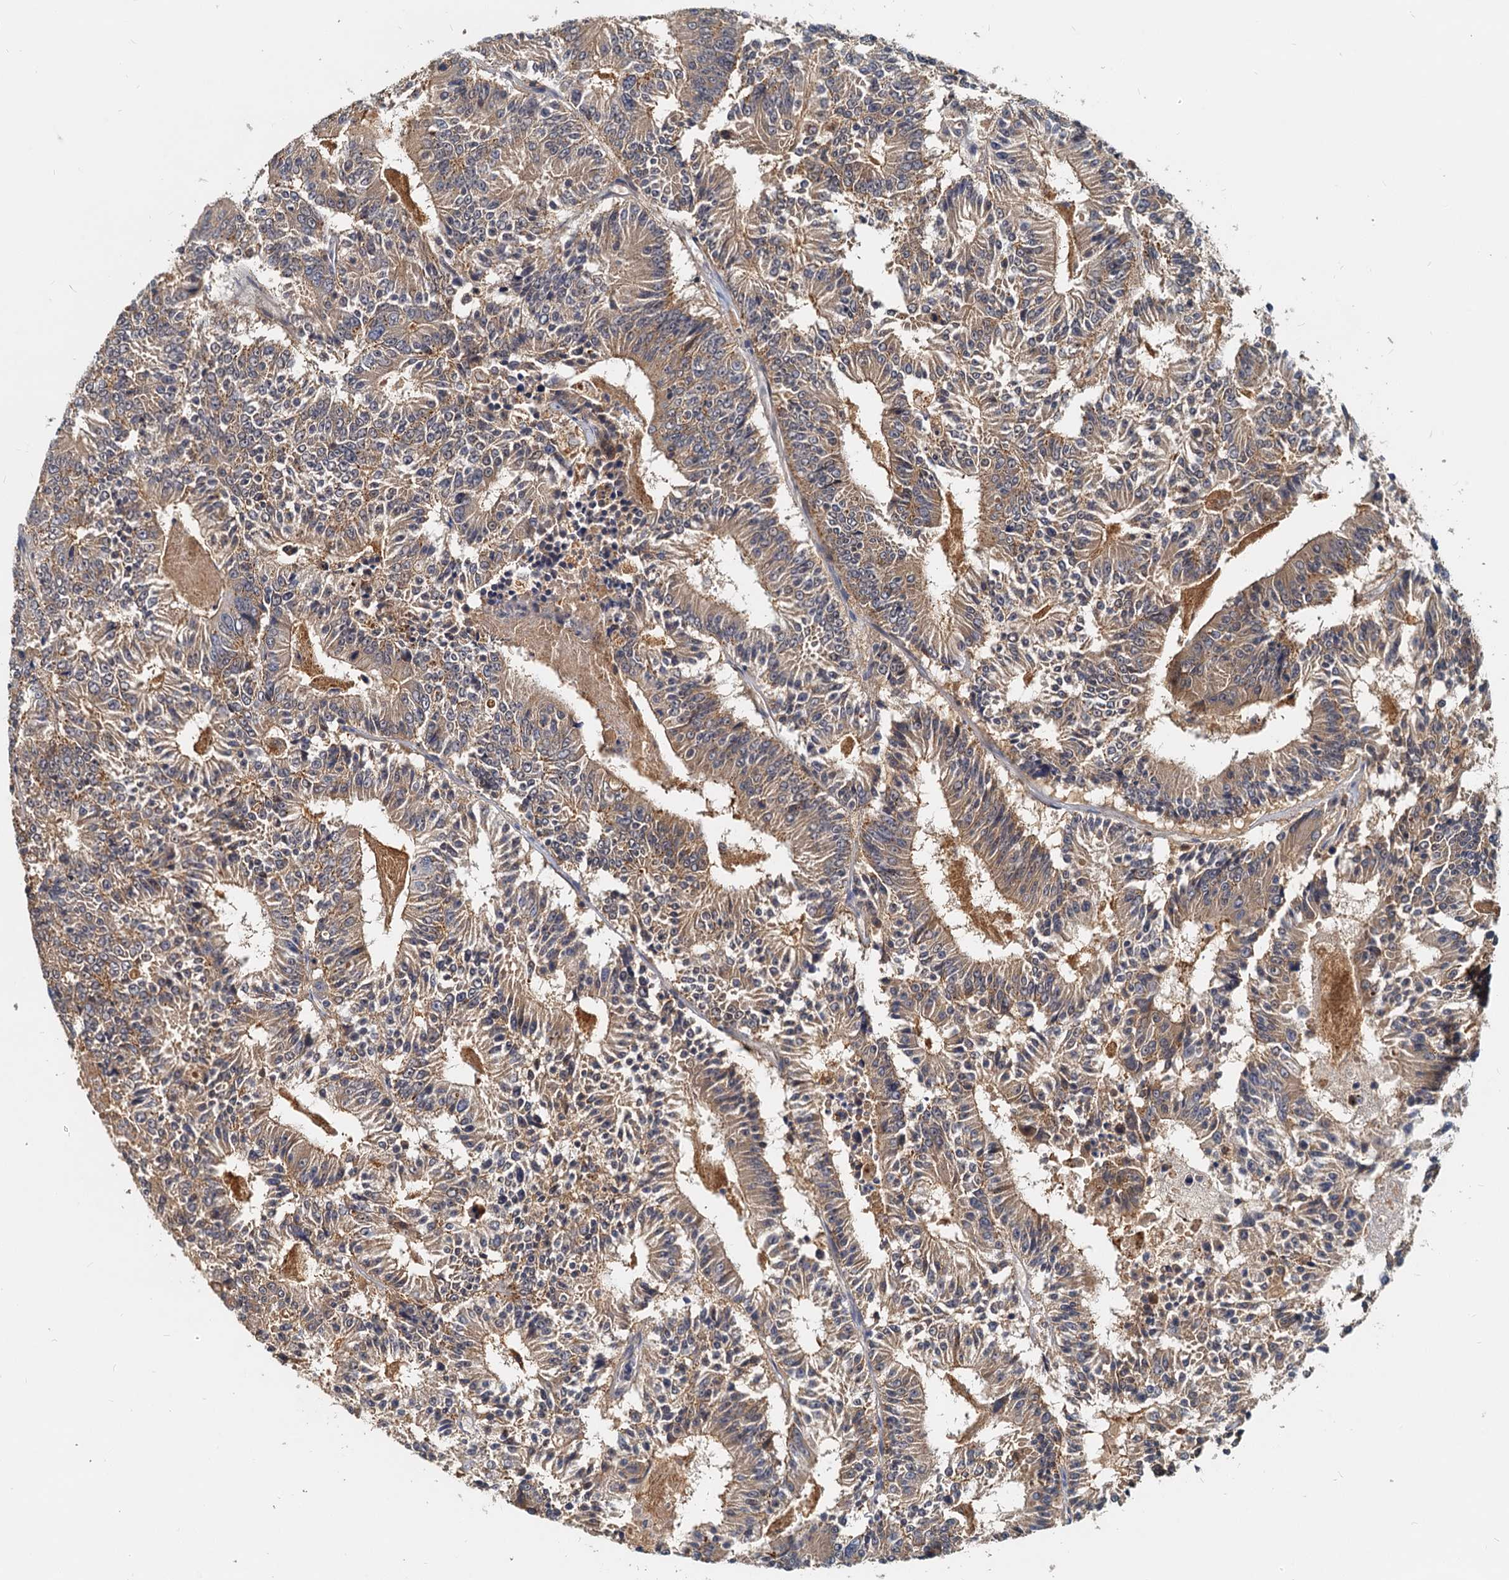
{"staining": {"intensity": "moderate", "quantity": ">75%", "location": "cytoplasmic/membranous"}, "tissue": "colorectal cancer", "cell_type": "Tumor cells", "image_type": "cancer", "snomed": [{"axis": "morphology", "description": "Adenocarcinoma, NOS"}, {"axis": "topography", "description": "Colon"}], "caption": "DAB immunohistochemical staining of colorectal cancer (adenocarcinoma) exhibits moderate cytoplasmic/membranous protein expression in approximately >75% of tumor cells. Ihc stains the protein in brown and the nuclei are stained blue.", "gene": "TOLLIP", "patient": {"sex": "male", "age": 83}}